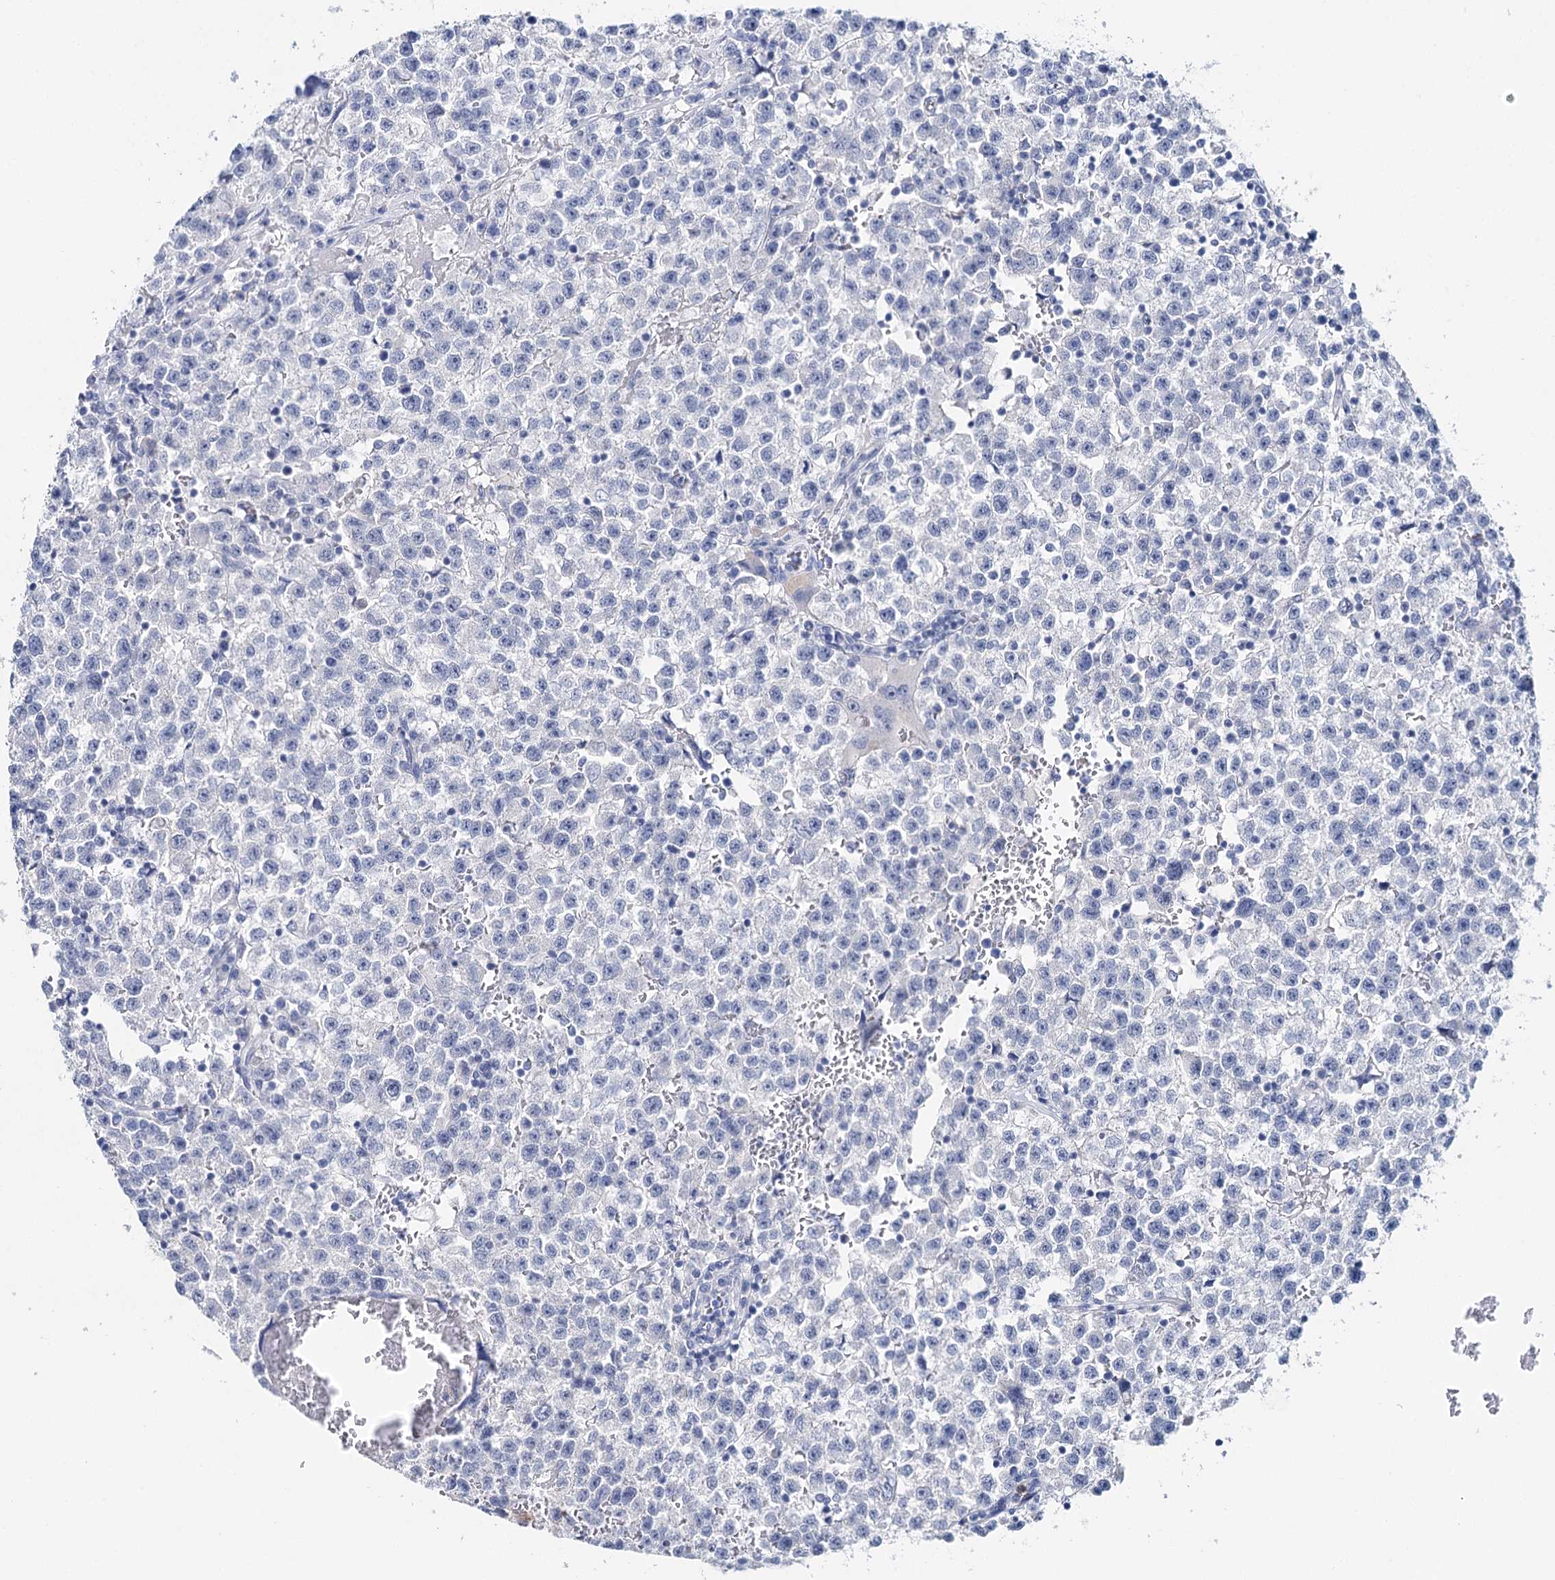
{"staining": {"intensity": "negative", "quantity": "none", "location": "none"}, "tissue": "testis cancer", "cell_type": "Tumor cells", "image_type": "cancer", "snomed": [{"axis": "morphology", "description": "Seminoma, NOS"}, {"axis": "topography", "description": "Testis"}], "caption": "IHC of testis cancer (seminoma) exhibits no positivity in tumor cells.", "gene": "CEACAM8", "patient": {"sex": "male", "age": 22}}